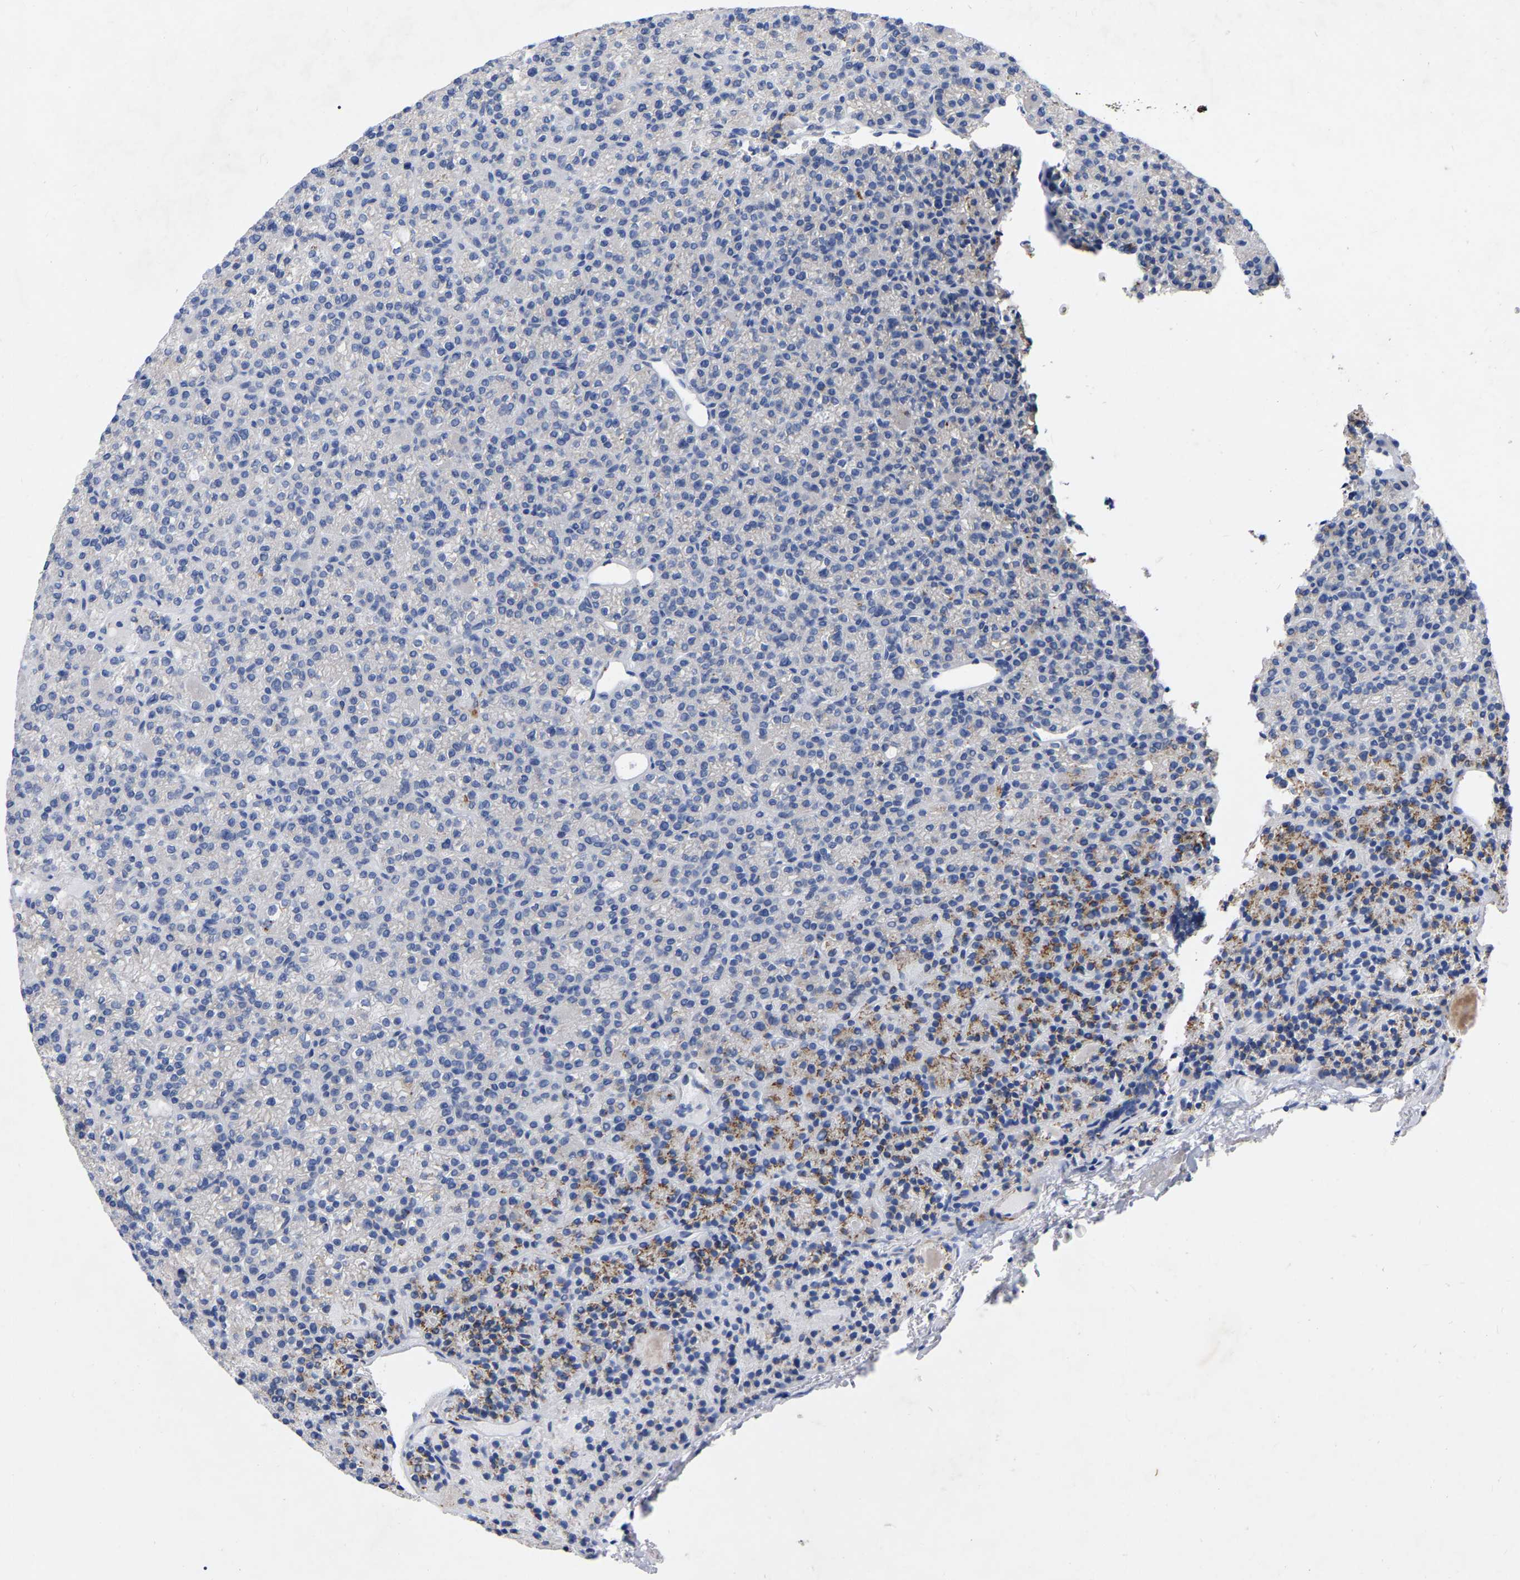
{"staining": {"intensity": "moderate", "quantity": "<25%", "location": "cytoplasmic/membranous"}, "tissue": "parathyroid gland", "cell_type": "Glandular cells", "image_type": "normal", "snomed": [{"axis": "morphology", "description": "Normal tissue, NOS"}, {"axis": "morphology", "description": "Adenoma, NOS"}, {"axis": "topography", "description": "Parathyroid gland"}], "caption": "A high-resolution photomicrograph shows immunohistochemistry staining of unremarkable parathyroid gland, which displays moderate cytoplasmic/membranous positivity in approximately <25% of glandular cells.", "gene": "STRIP2", "patient": {"sex": "female", "age": 64}}